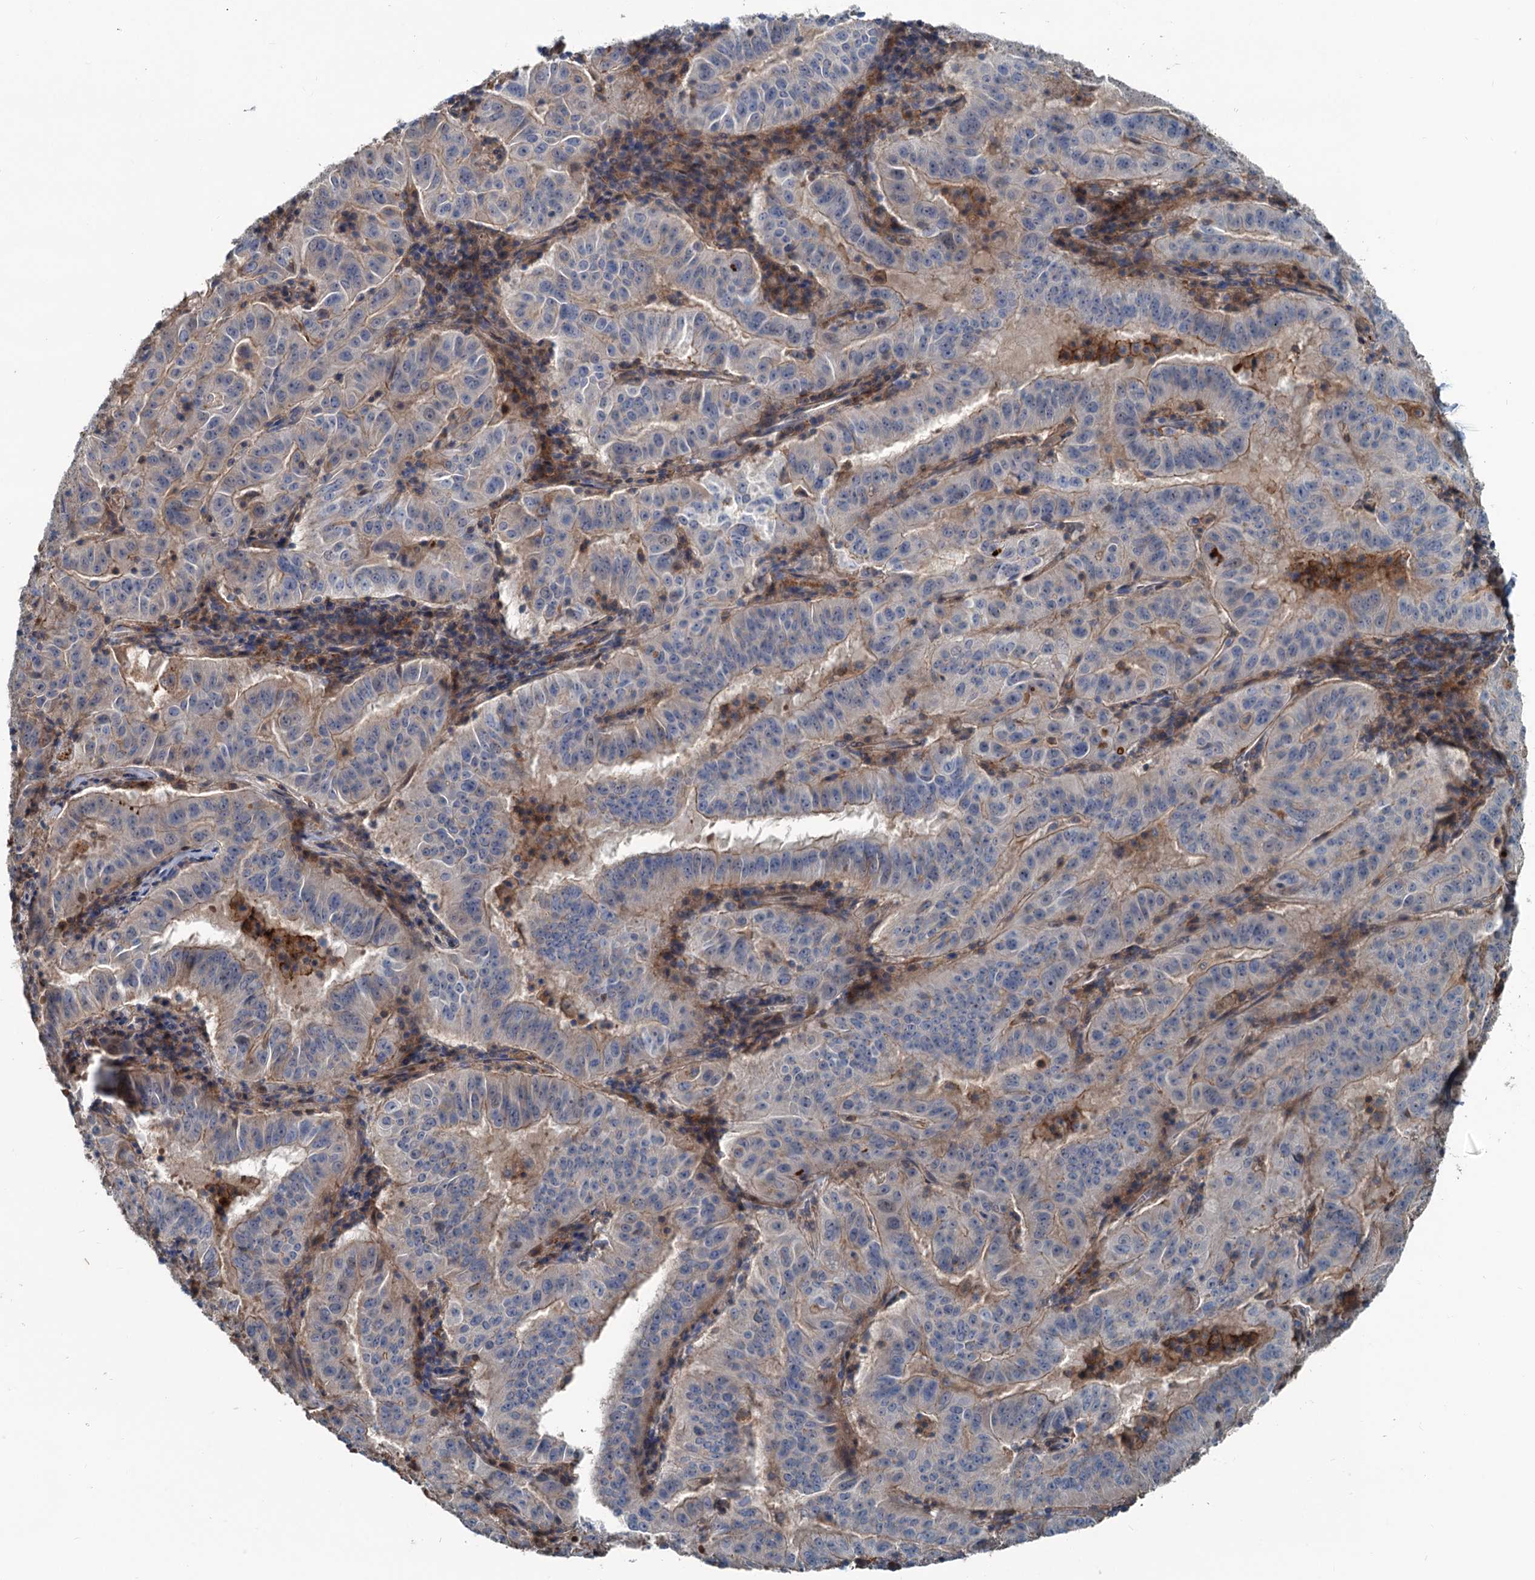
{"staining": {"intensity": "moderate", "quantity": "<25%", "location": "cytoplasmic/membranous"}, "tissue": "pancreatic cancer", "cell_type": "Tumor cells", "image_type": "cancer", "snomed": [{"axis": "morphology", "description": "Adenocarcinoma, NOS"}, {"axis": "topography", "description": "Pancreas"}], "caption": "Protein expression analysis of human pancreatic adenocarcinoma reveals moderate cytoplasmic/membranous positivity in about <25% of tumor cells.", "gene": "TEDC1", "patient": {"sex": "male", "age": 63}}